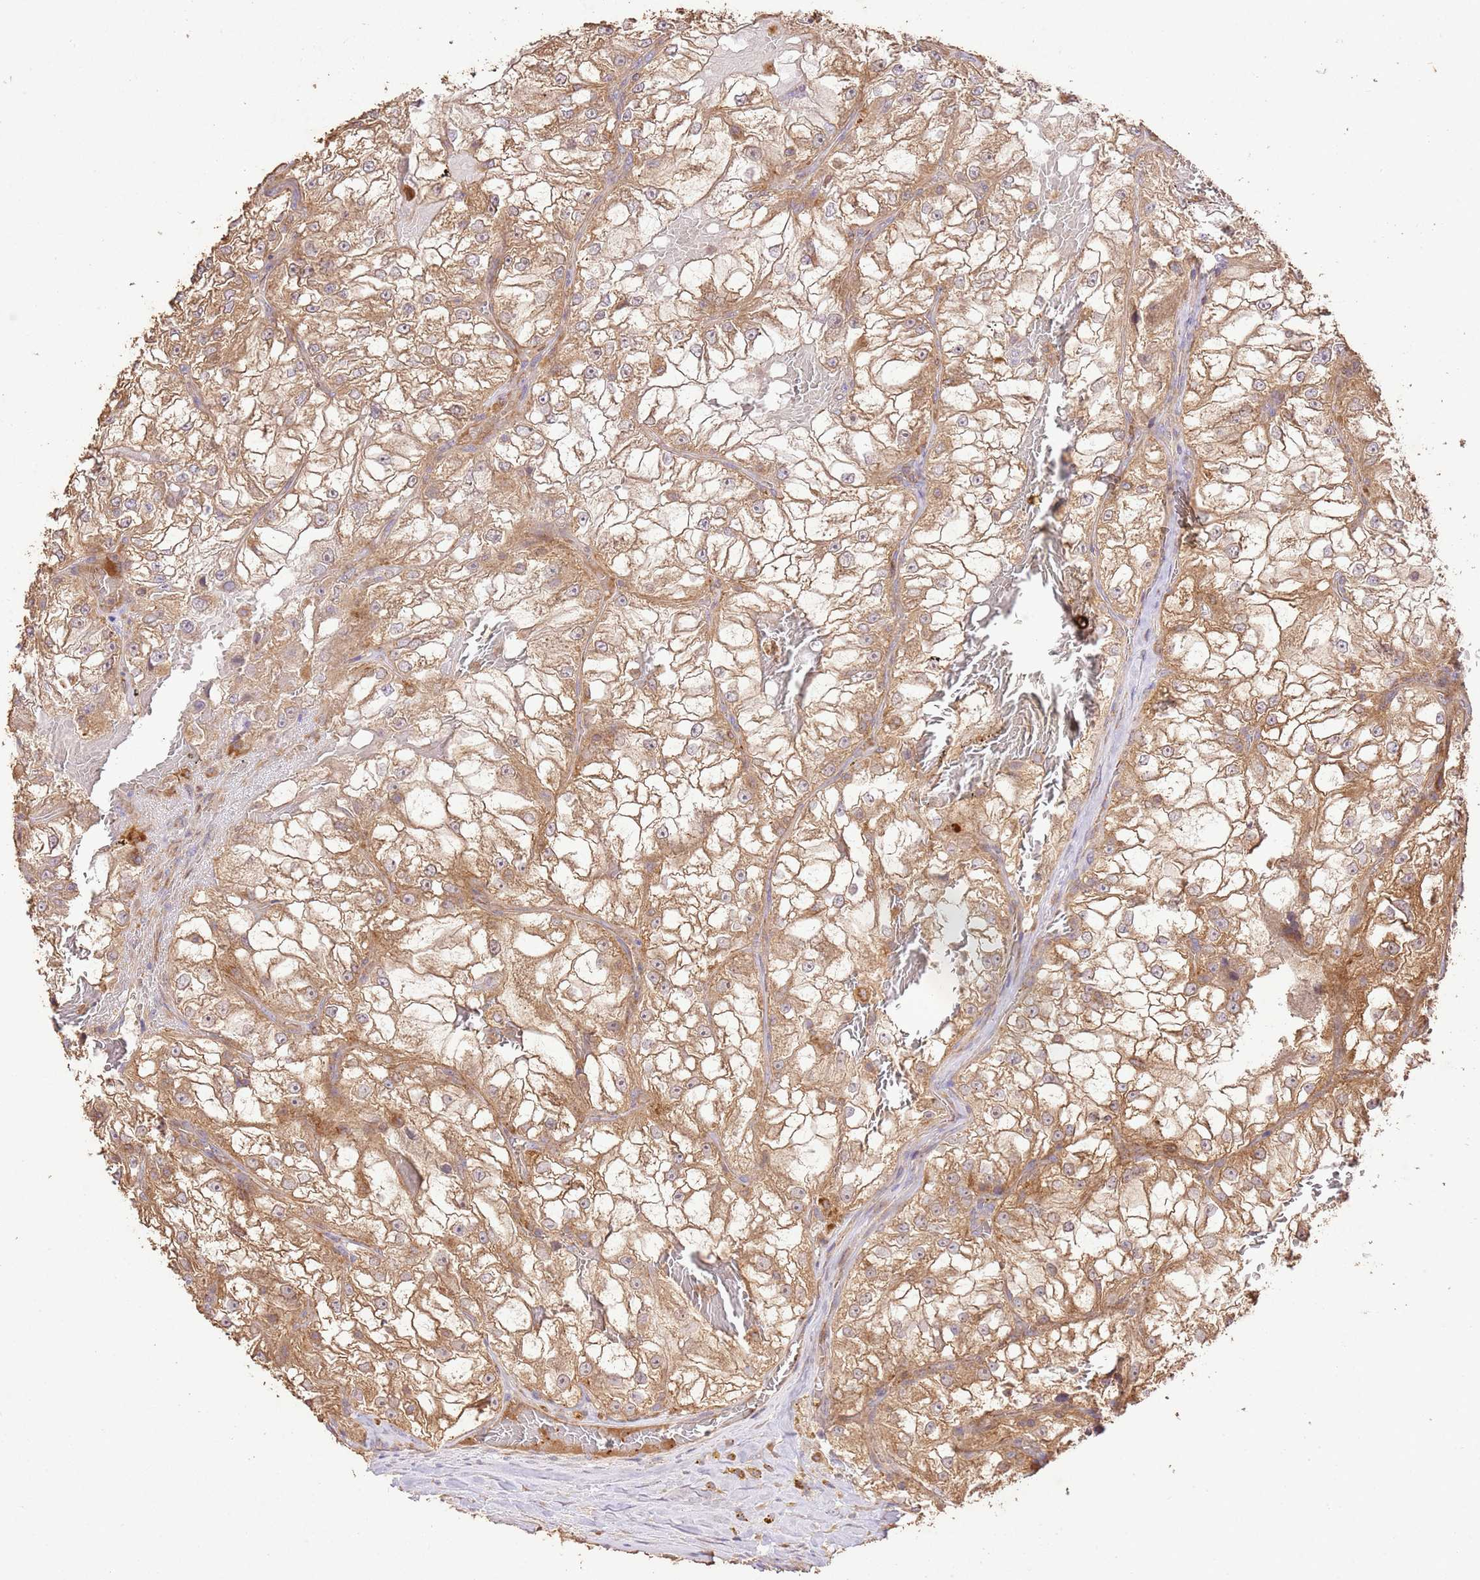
{"staining": {"intensity": "moderate", "quantity": ">75%", "location": "cytoplasmic/membranous"}, "tissue": "renal cancer", "cell_type": "Tumor cells", "image_type": "cancer", "snomed": [{"axis": "morphology", "description": "Adenocarcinoma, NOS"}, {"axis": "topography", "description": "Kidney"}], "caption": "The photomicrograph exhibits staining of renal cancer, revealing moderate cytoplasmic/membranous protein positivity (brown color) within tumor cells.", "gene": "LRRC28", "patient": {"sex": "female", "age": 72}}